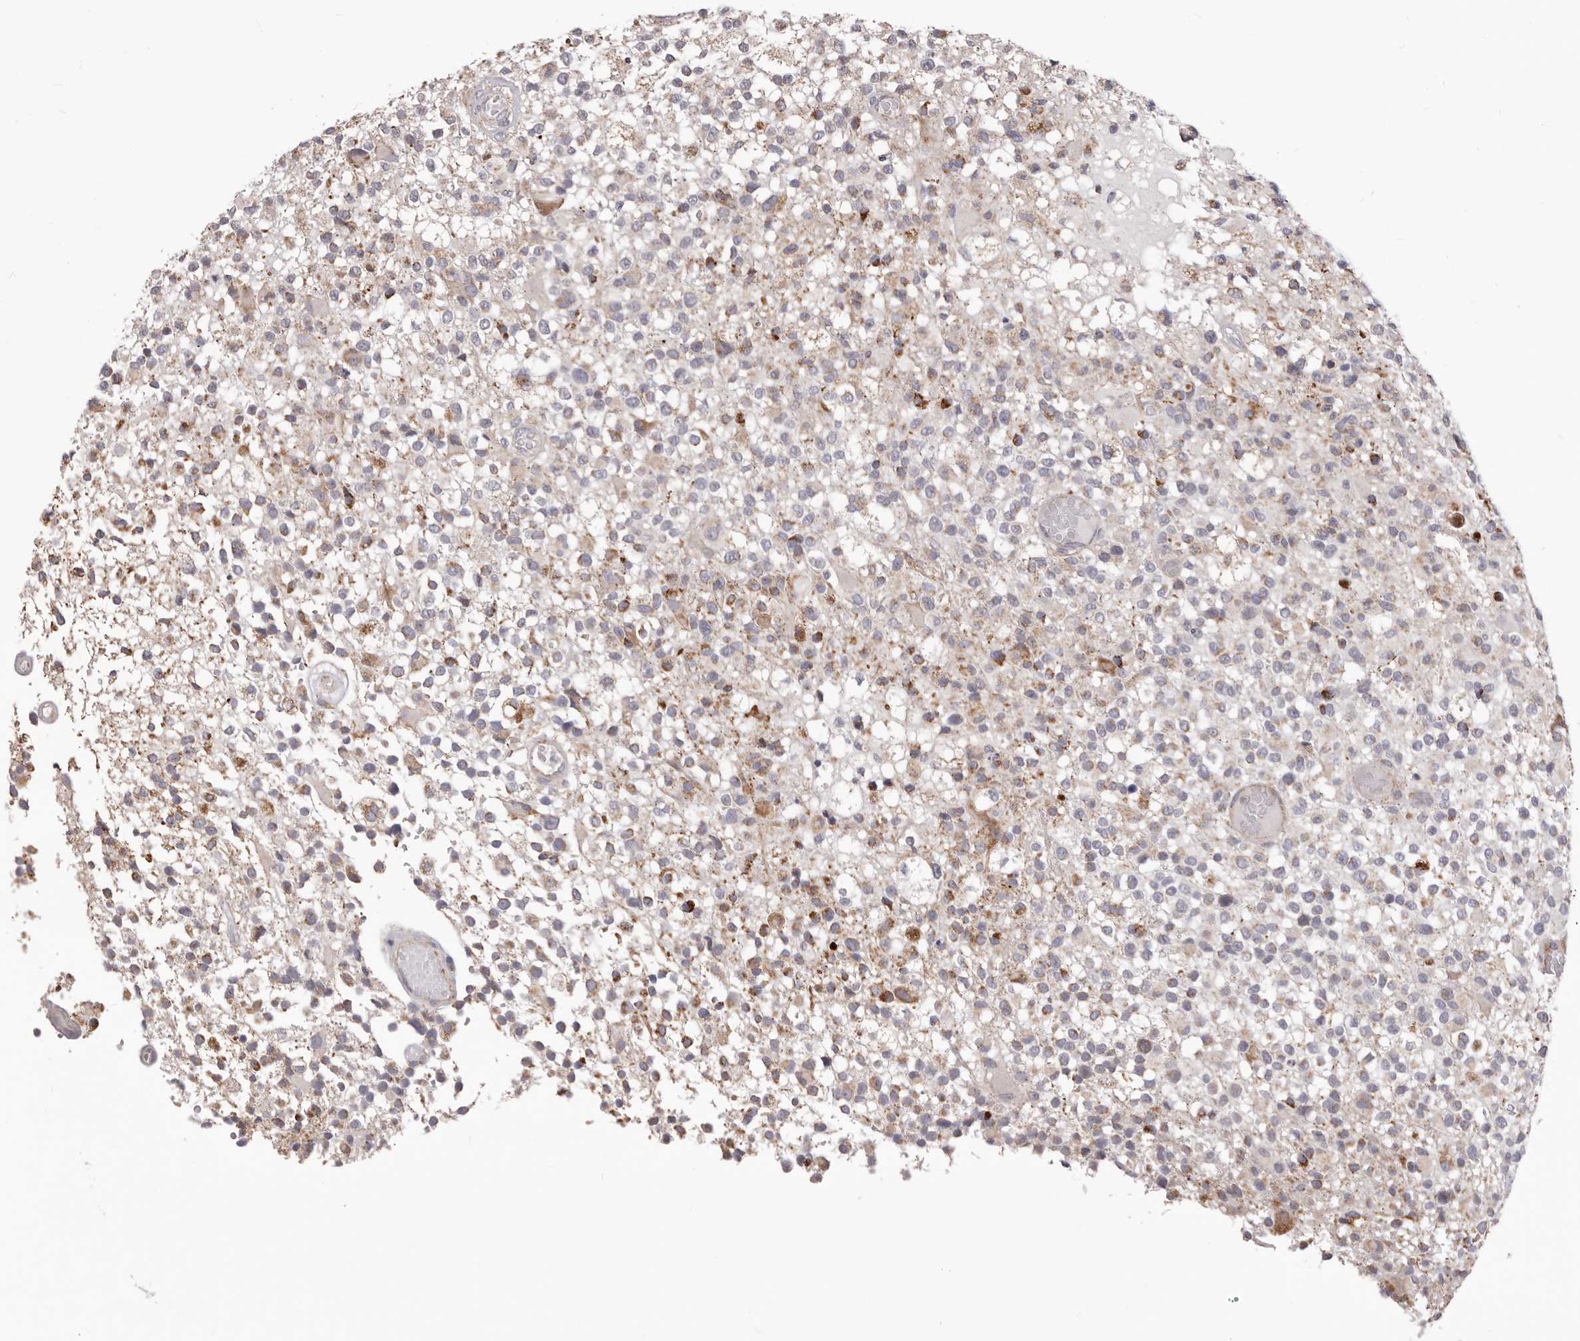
{"staining": {"intensity": "weak", "quantity": "<25%", "location": "cytoplasmic/membranous"}, "tissue": "glioma", "cell_type": "Tumor cells", "image_type": "cancer", "snomed": [{"axis": "morphology", "description": "Glioma, malignant, High grade"}, {"axis": "morphology", "description": "Glioblastoma, NOS"}, {"axis": "topography", "description": "Brain"}], "caption": "Micrograph shows no significant protein expression in tumor cells of glioma.", "gene": "PRMT2", "patient": {"sex": "male", "age": 60}}